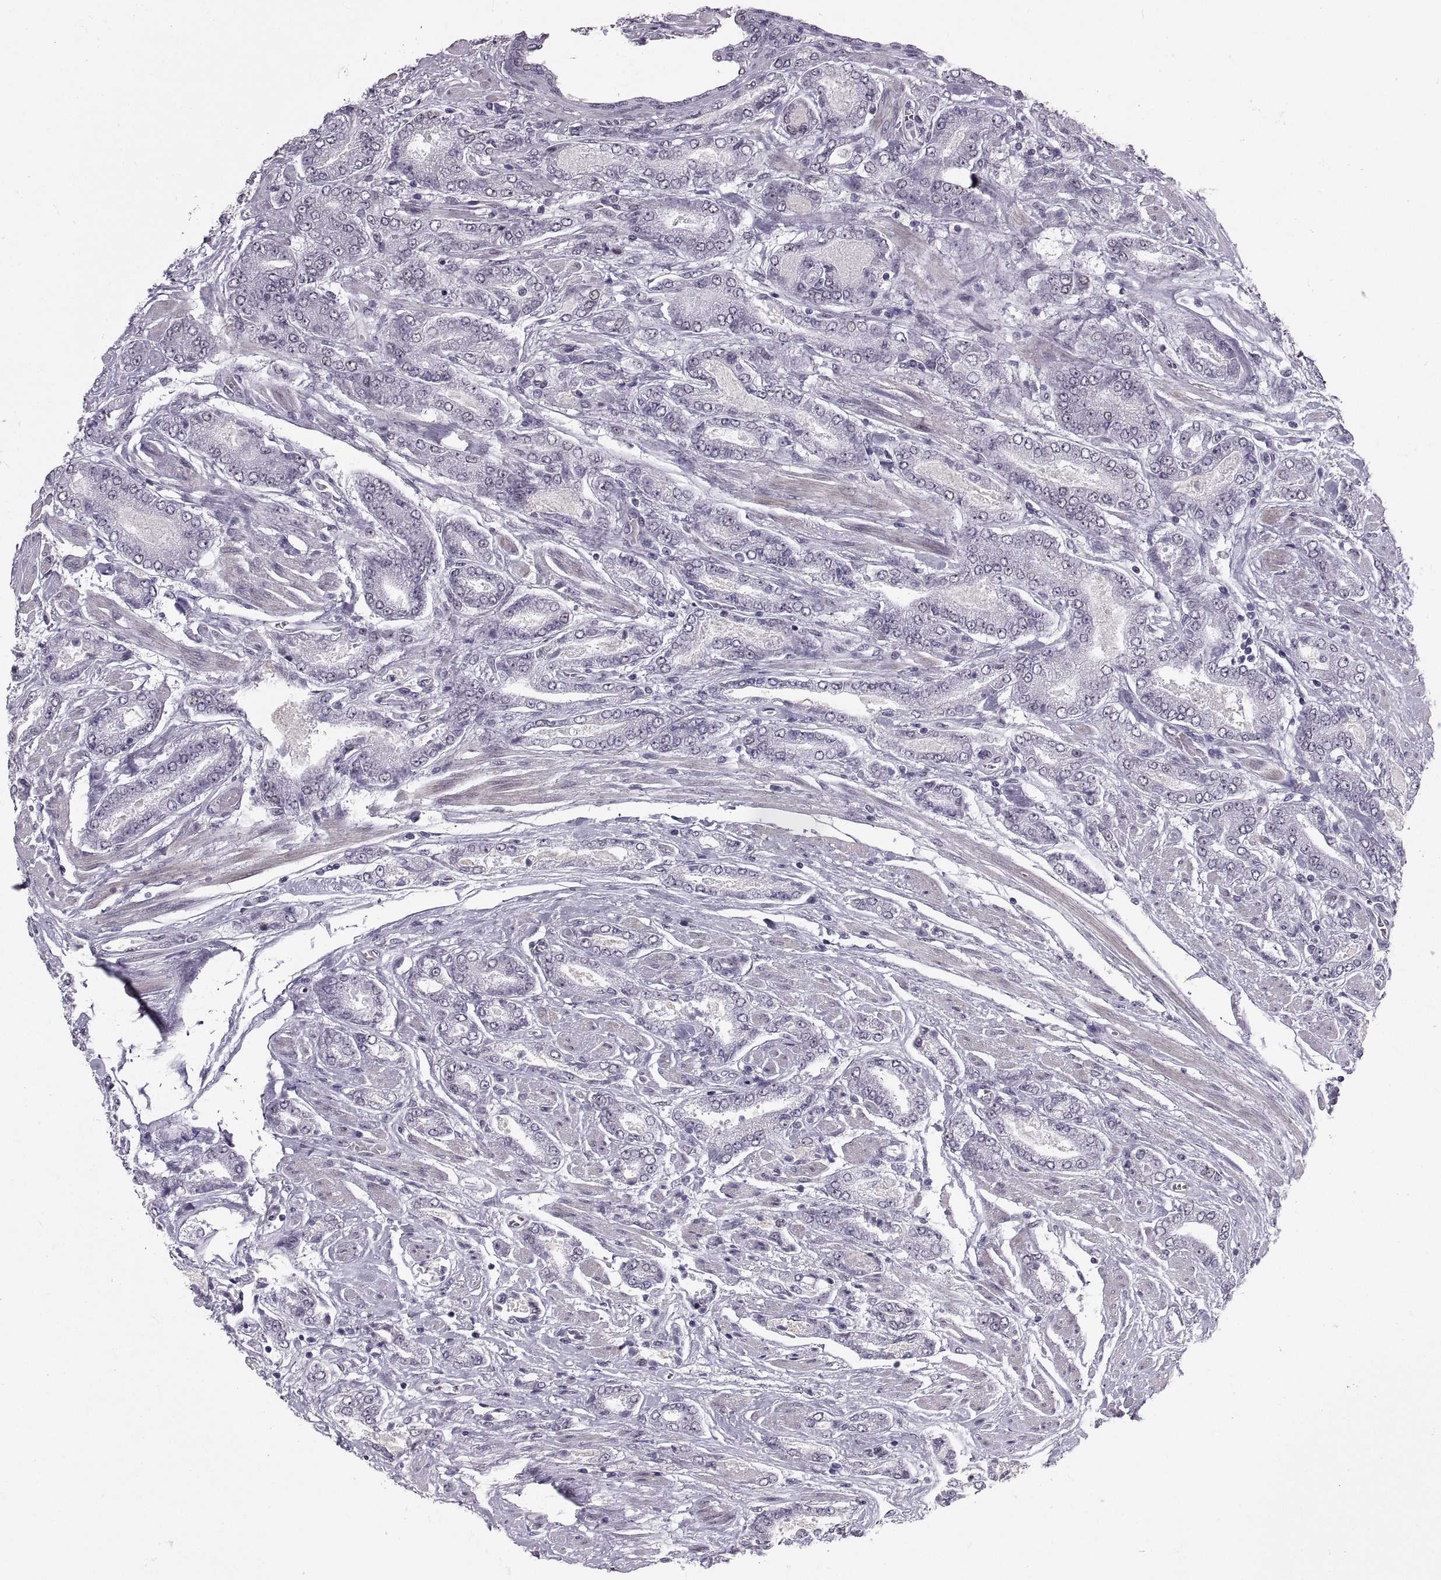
{"staining": {"intensity": "weak", "quantity": "<25%", "location": "cytoplasmic/membranous"}, "tissue": "prostate cancer", "cell_type": "Tumor cells", "image_type": "cancer", "snomed": [{"axis": "morphology", "description": "Adenocarcinoma, NOS"}, {"axis": "topography", "description": "Prostate"}], "caption": "Micrograph shows no protein expression in tumor cells of prostate cancer (adenocarcinoma) tissue.", "gene": "NANOS3", "patient": {"sex": "male", "age": 64}}